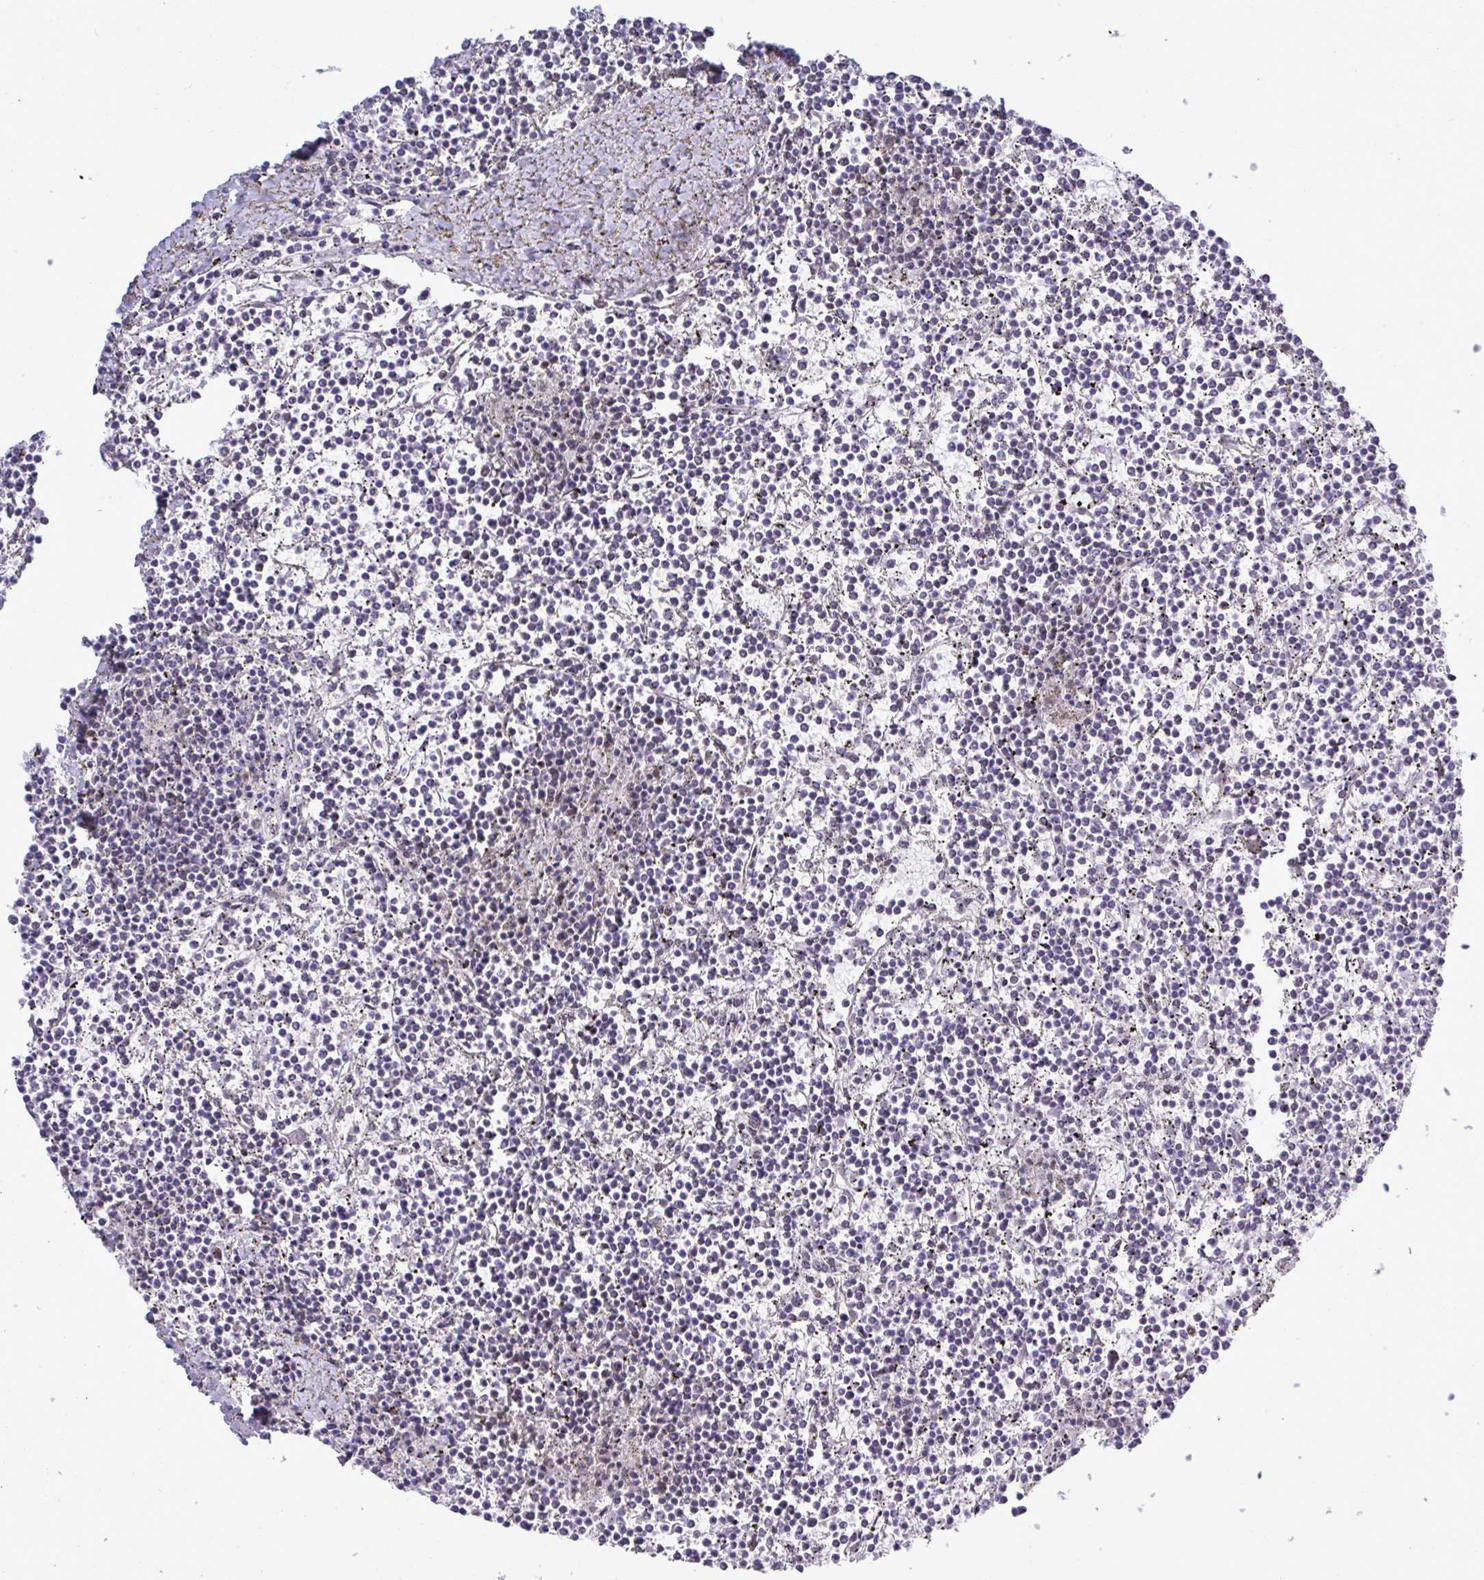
{"staining": {"intensity": "negative", "quantity": "none", "location": "none"}, "tissue": "lymphoma", "cell_type": "Tumor cells", "image_type": "cancer", "snomed": [{"axis": "morphology", "description": "Malignant lymphoma, non-Hodgkin's type, Low grade"}, {"axis": "topography", "description": "Spleen"}], "caption": "Tumor cells show no significant protein staining in lymphoma. (Immunohistochemistry (ihc), brightfield microscopy, high magnification).", "gene": "PPP1R10", "patient": {"sex": "female", "age": 19}}